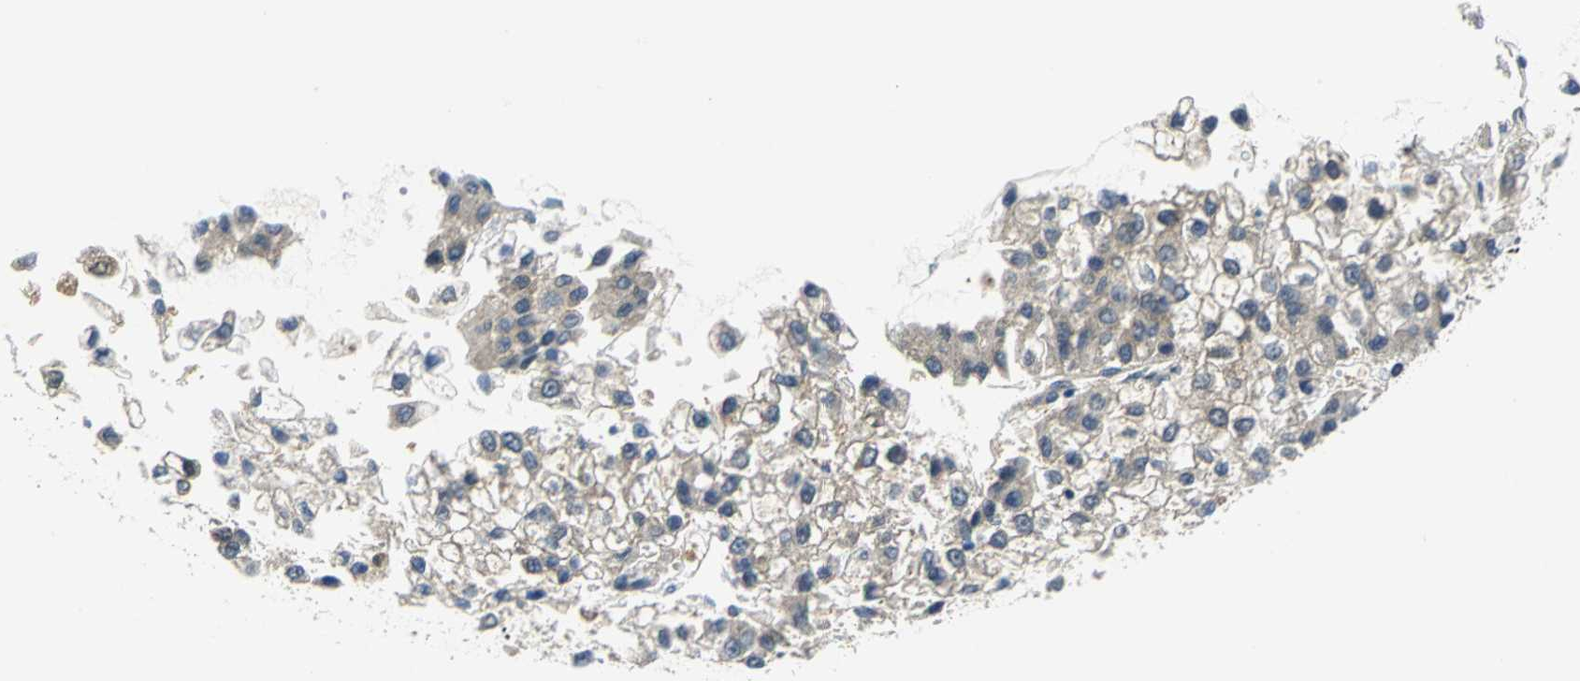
{"staining": {"intensity": "weak", "quantity": "25%-75%", "location": "cytoplasmic/membranous"}, "tissue": "liver cancer", "cell_type": "Tumor cells", "image_type": "cancer", "snomed": [{"axis": "morphology", "description": "Carcinoma, Hepatocellular, NOS"}, {"axis": "topography", "description": "Liver"}], "caption": "The image displays staining of liver hepatocellular carcinoma, revealing weak cytoplasmic/membranous protein positivity (brown color) within tumor cells. The staining is performed using DAB brown chromogen to label protein expression. The nuclei are counter-stained blue using hematoxylin.", "gene": "PGM3", "patient": {"sex": "female", "age": 66}}